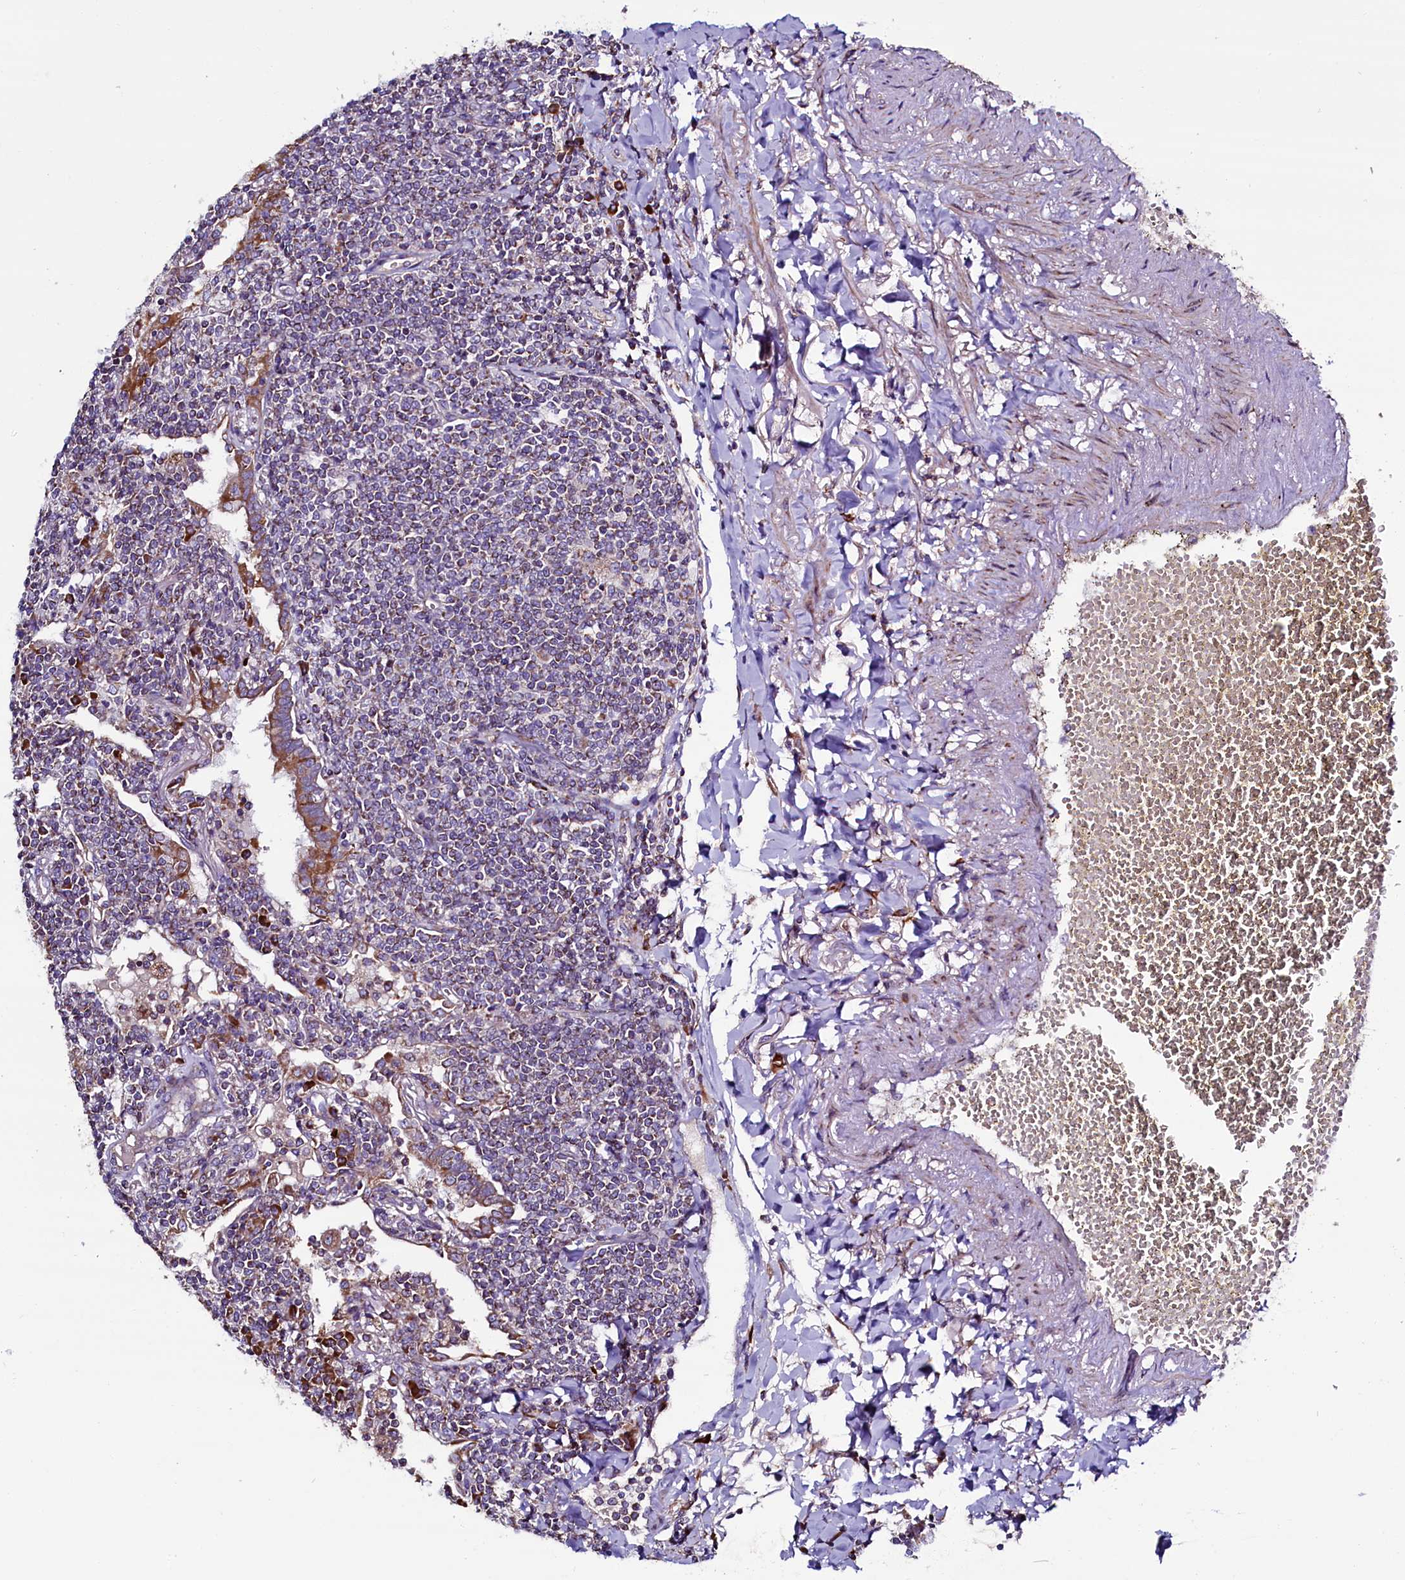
{"staining": {"intensity": "weak", "quantity": "<25%", "location": "cytoplasmic/membranous"}, "tissue": "lymphoma", "cell_type": "Tumor cells", "image_type": "cancer", "snomed": [{"axis": "morphology", "description": "Malignant lymphoma, non-Hodgkin's type, Low grade"}, {"axis": "topography", "description": "Lung"}], "caption": "The histopathology image exhibits no significant expression in tumor cells of lymphoma.", "gene": "ZSWIM1", "patient": {"sex": "female", "age": 71}}